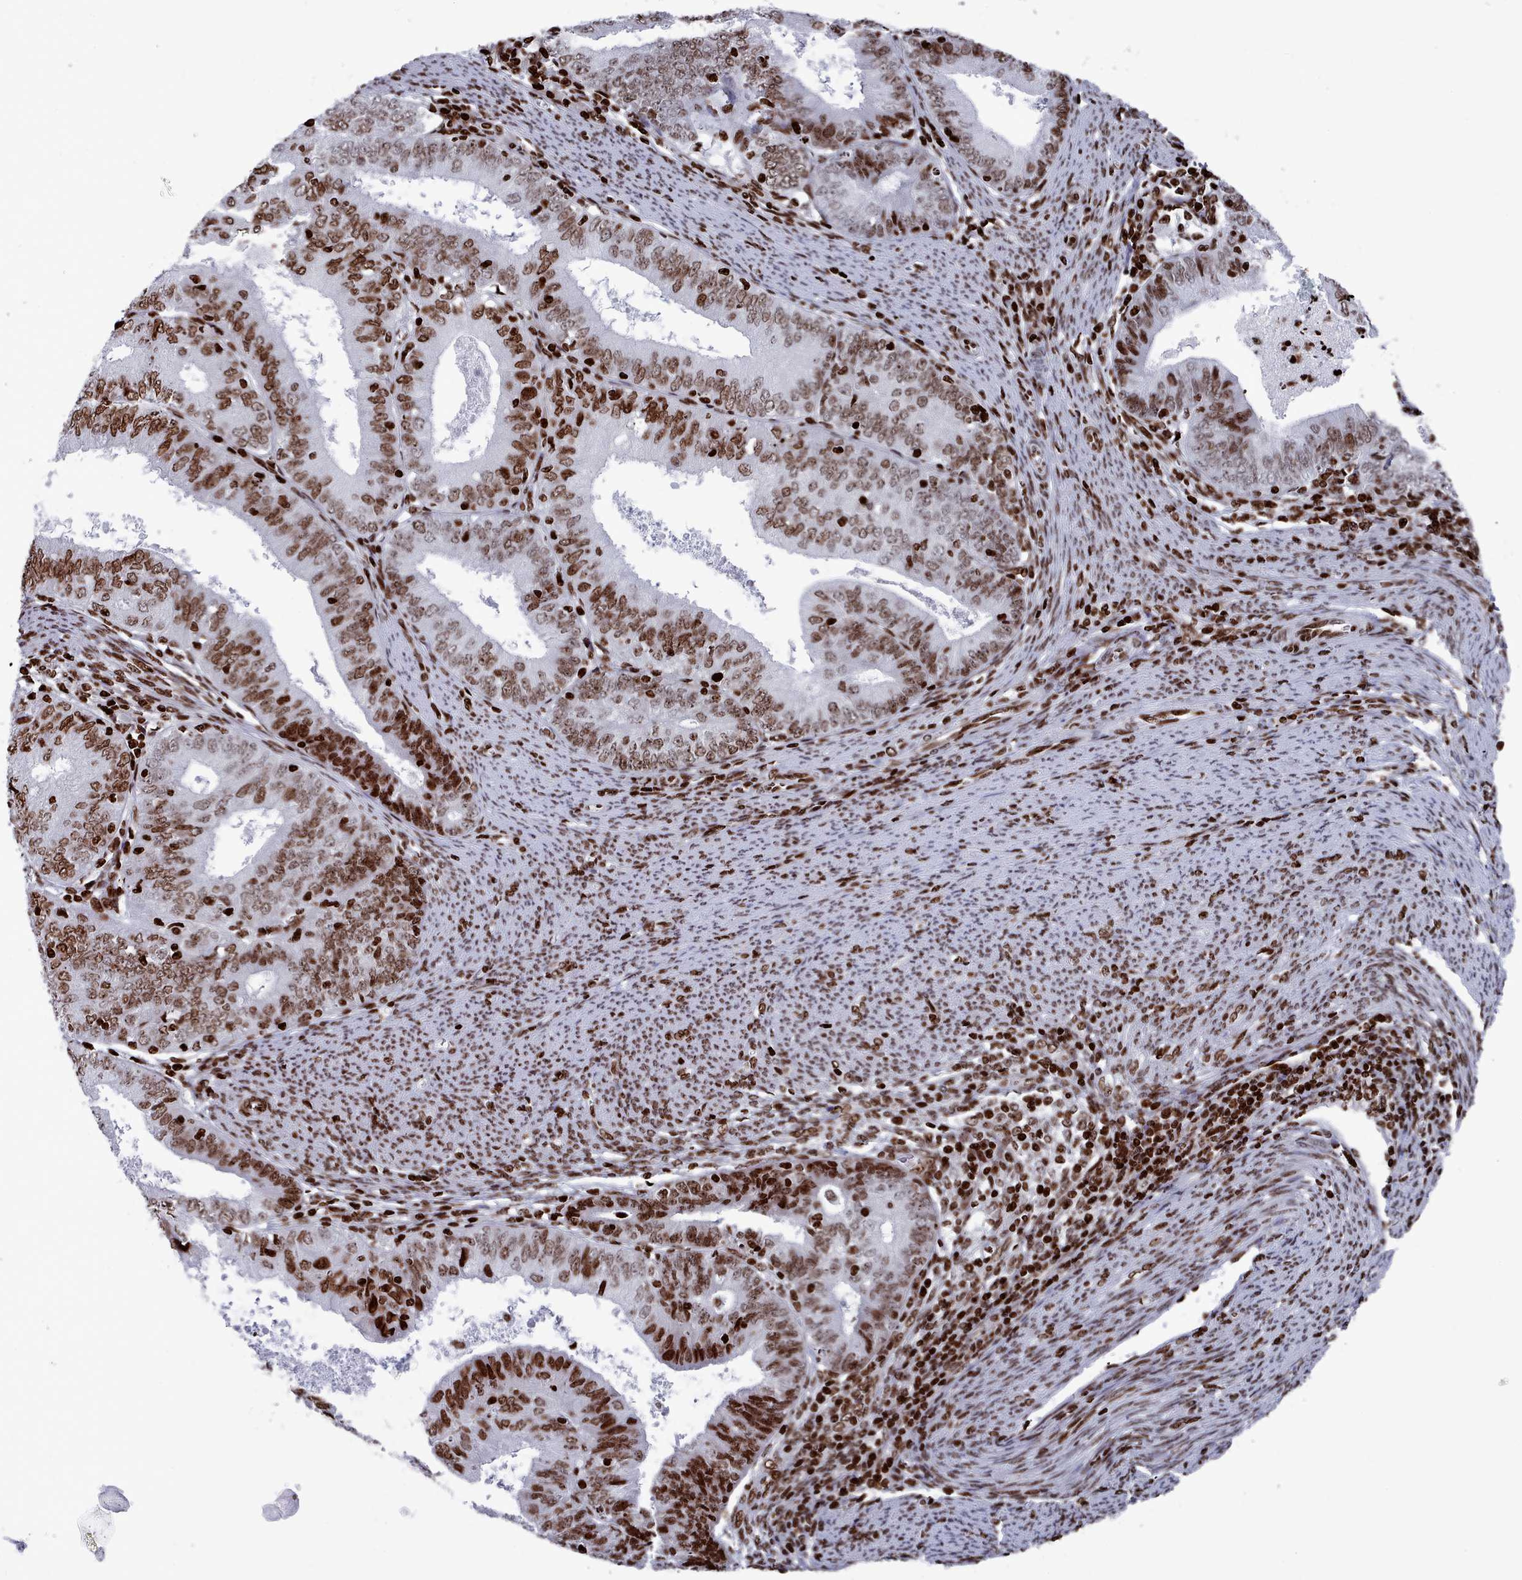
{"staining": {"intensity": "strong", "quantity": ">75%", "location": "nuclear"}, "tissue": "endometrial cancer", "cell_type": "Tumor cells", "image_type": "cancer", "snomed": [{"axis": "morphology", "description": "Adenocarcinoma, NOS"}, {"axis": "topography", "description": "Endometrium"}], "caption": "Immunohistochemical staining of human adenocarcinoma (endometrial) exhibits high levels of strong nuclear protein staining in approximately >75% of tumor cells. (Brightfield microscopy of DAB IHC at high magnification).", "gene": "PCDHB12", "patient": {"sex": "female", "age": 57}}